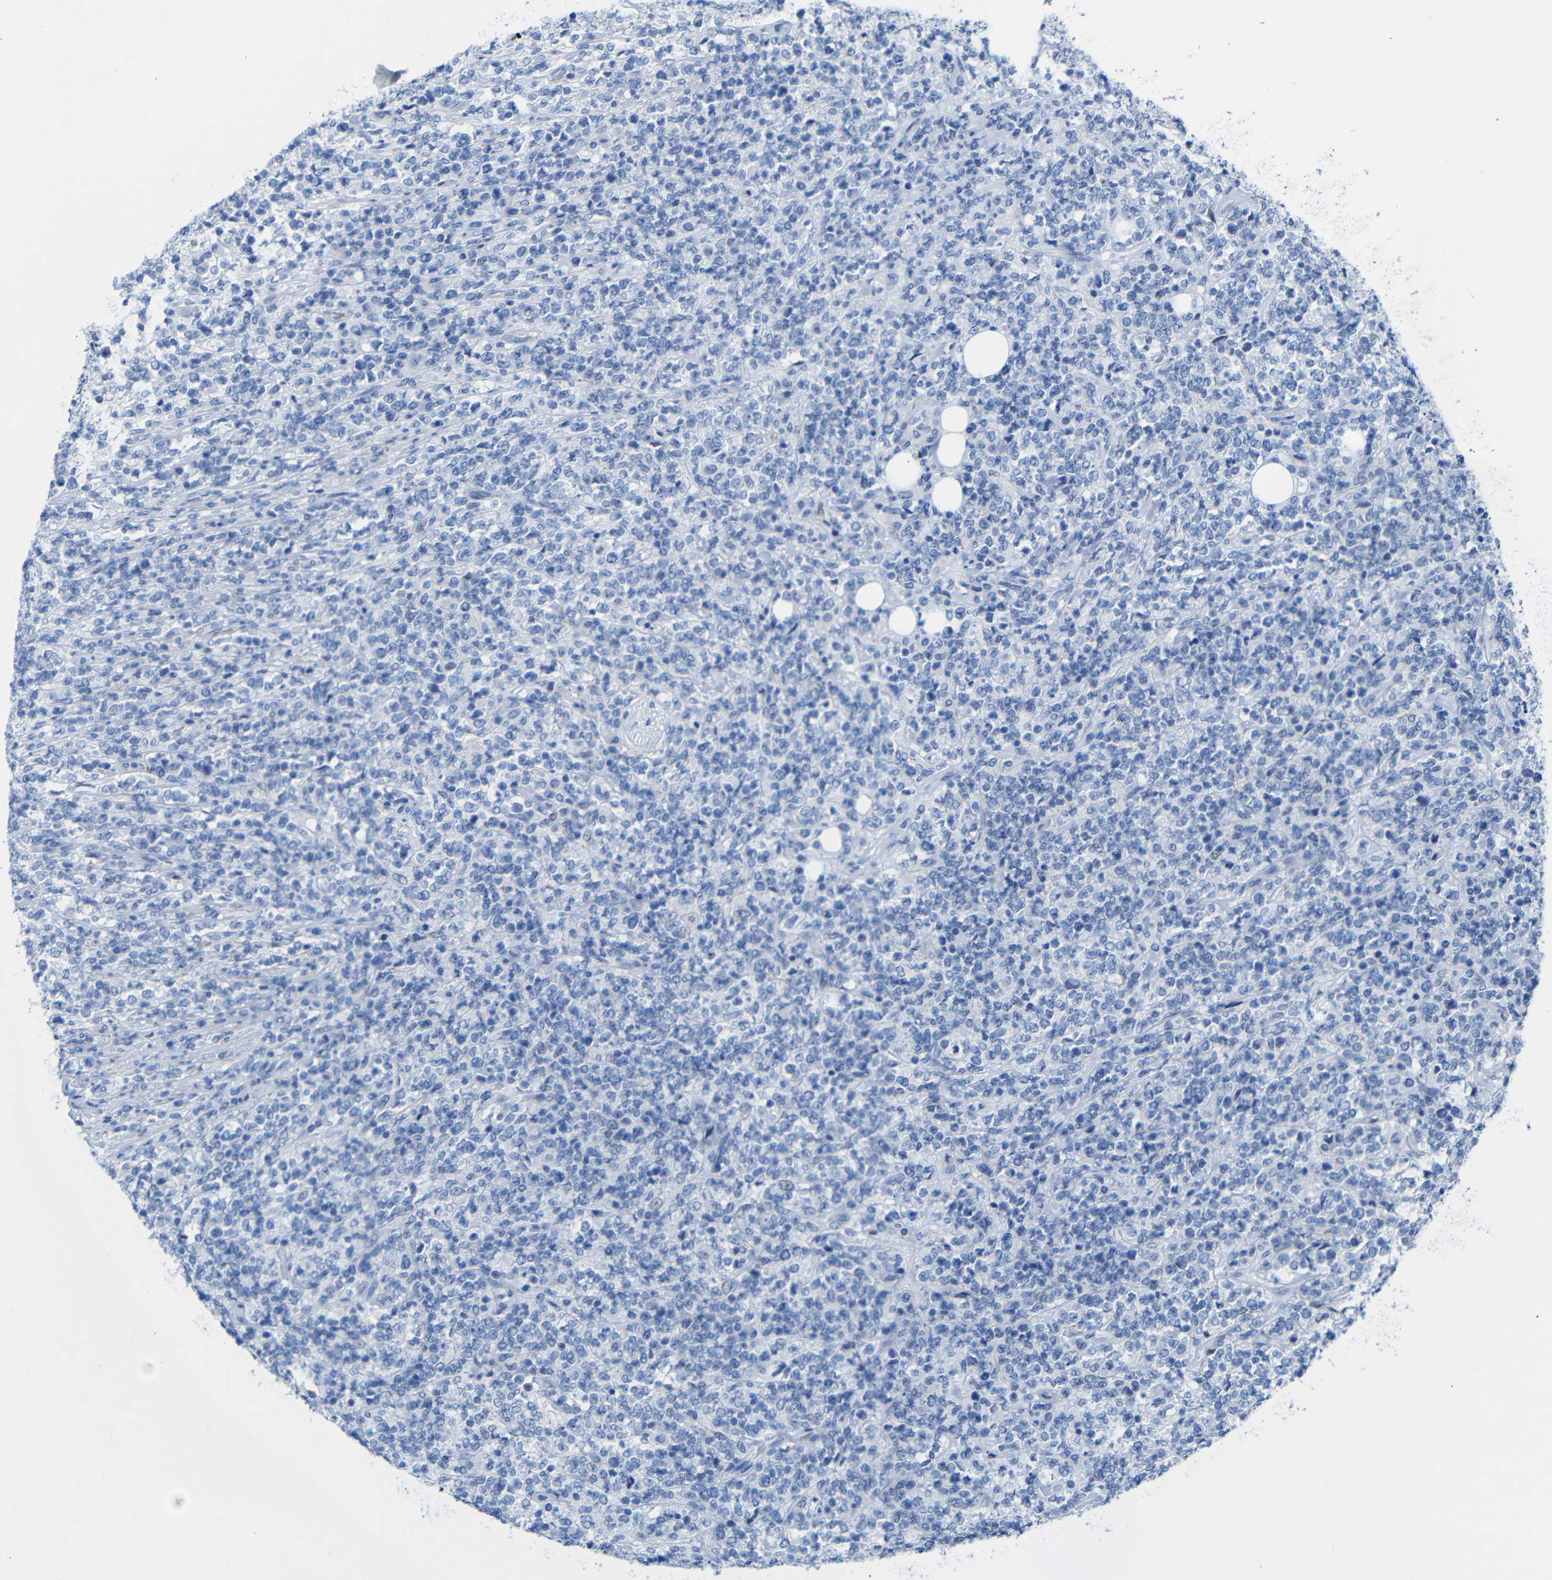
{"staining": {"intensity": "negative", "quantity": "none", "location": "none"}, "tissue": "lymphoma", "cell_type": "Tumor cells", "image_type": "cancer", "snomed": [{"axis": "morphology", "description": "Malignant lymphoma, non-Hodgkin's type, High grade"}, {"axis": "topography", "description": "Soft tissue"}], "caption": "Lymphoma was stained to show a protein in brown. There is no significant staining in tumor cells.", "gene": "CGNL1", "patient": {"sex": "male", "age": 18}}